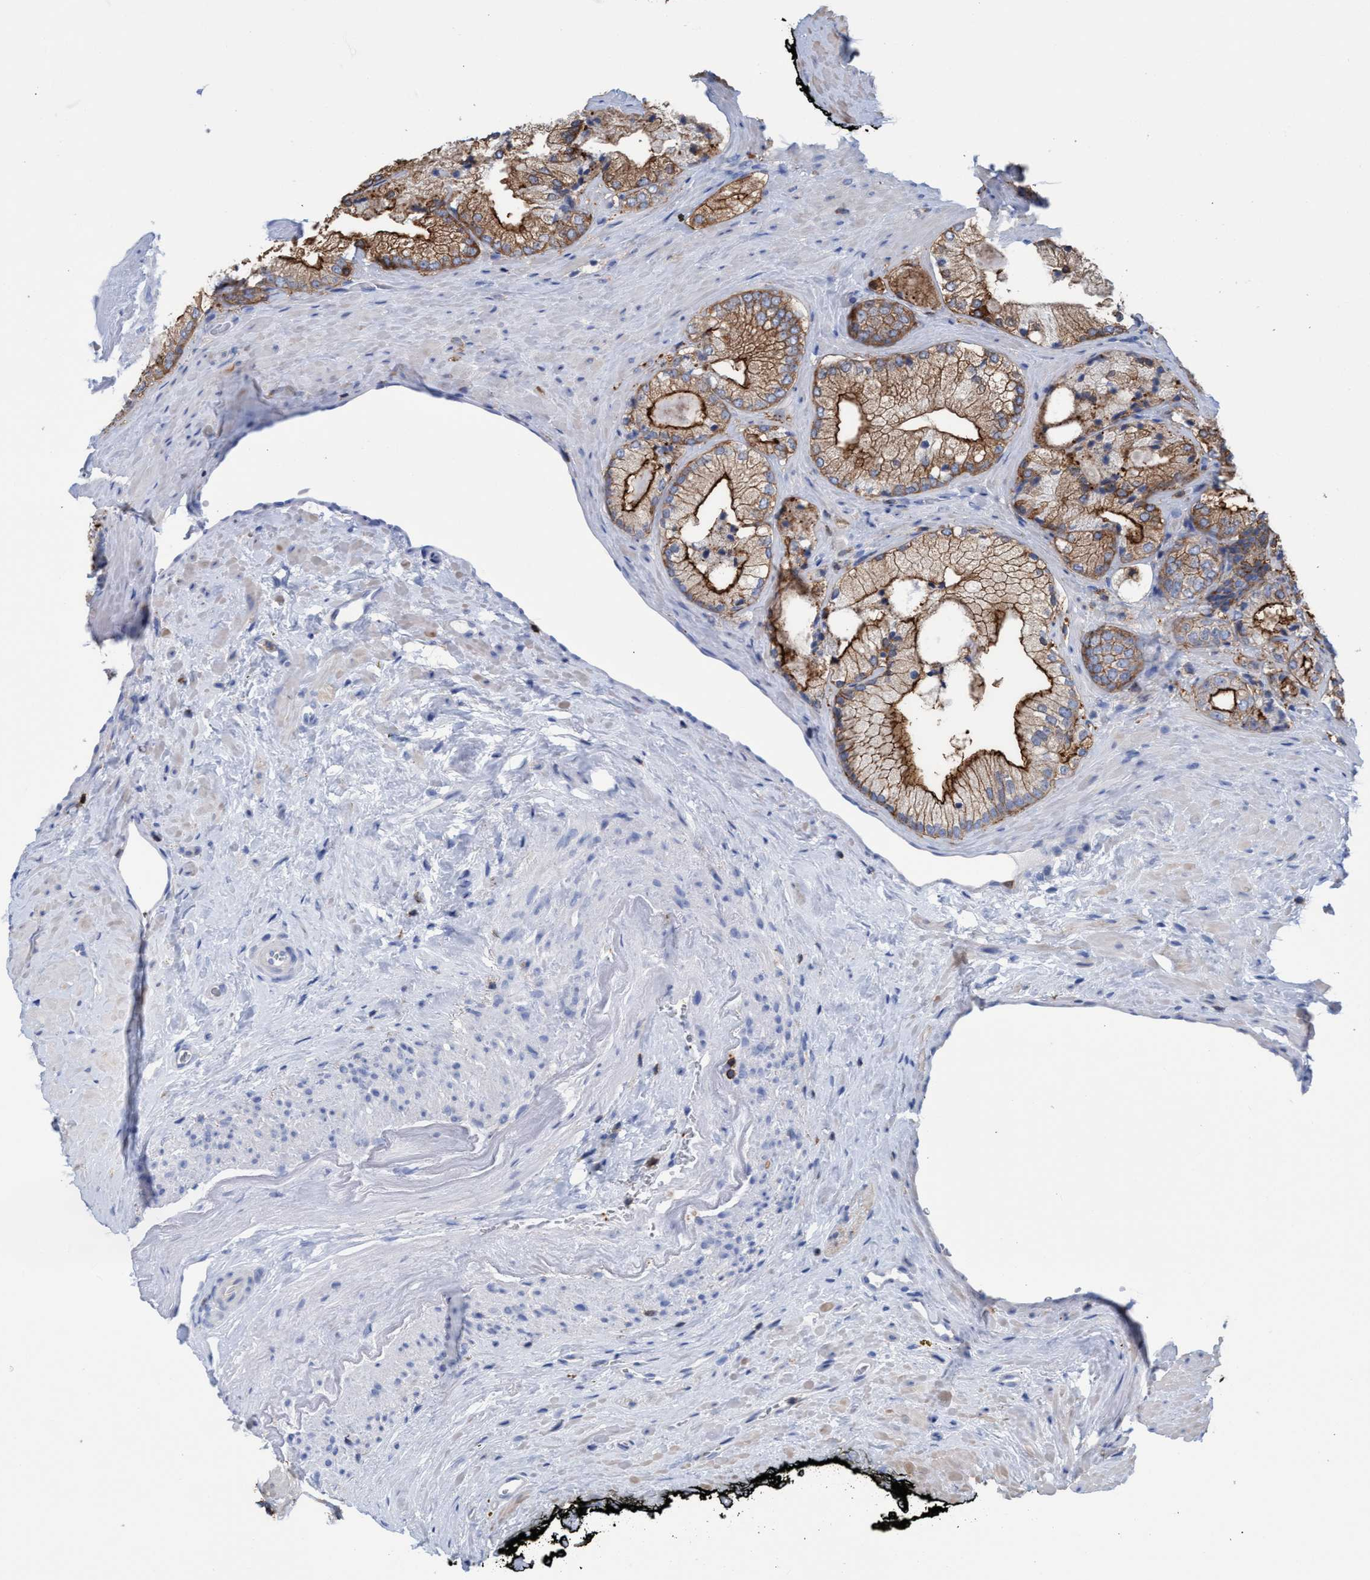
{"staining": {"intensity": "moderate", "quantity": ">75%", "location": "cytoplasmic/membranous"}, "tissue": "prostate cancer", "cell_type": "Tumor cells", "image_type": "cancer", "snomed": [{"axis": "morphology", "description": "Adenocarcinoma, Low grade"}, {"axis": "topography", "description": "Prostate"}], "caption": "There is medium levels of moderate cytoplasmic/membranous positivity in tumor cells of prostate low-grade adenocarcinoma, as demonstrated by immunohistochemical staining (brown color).", "gene": "EZR", "patient": {"sex": "male", "age": 65}}